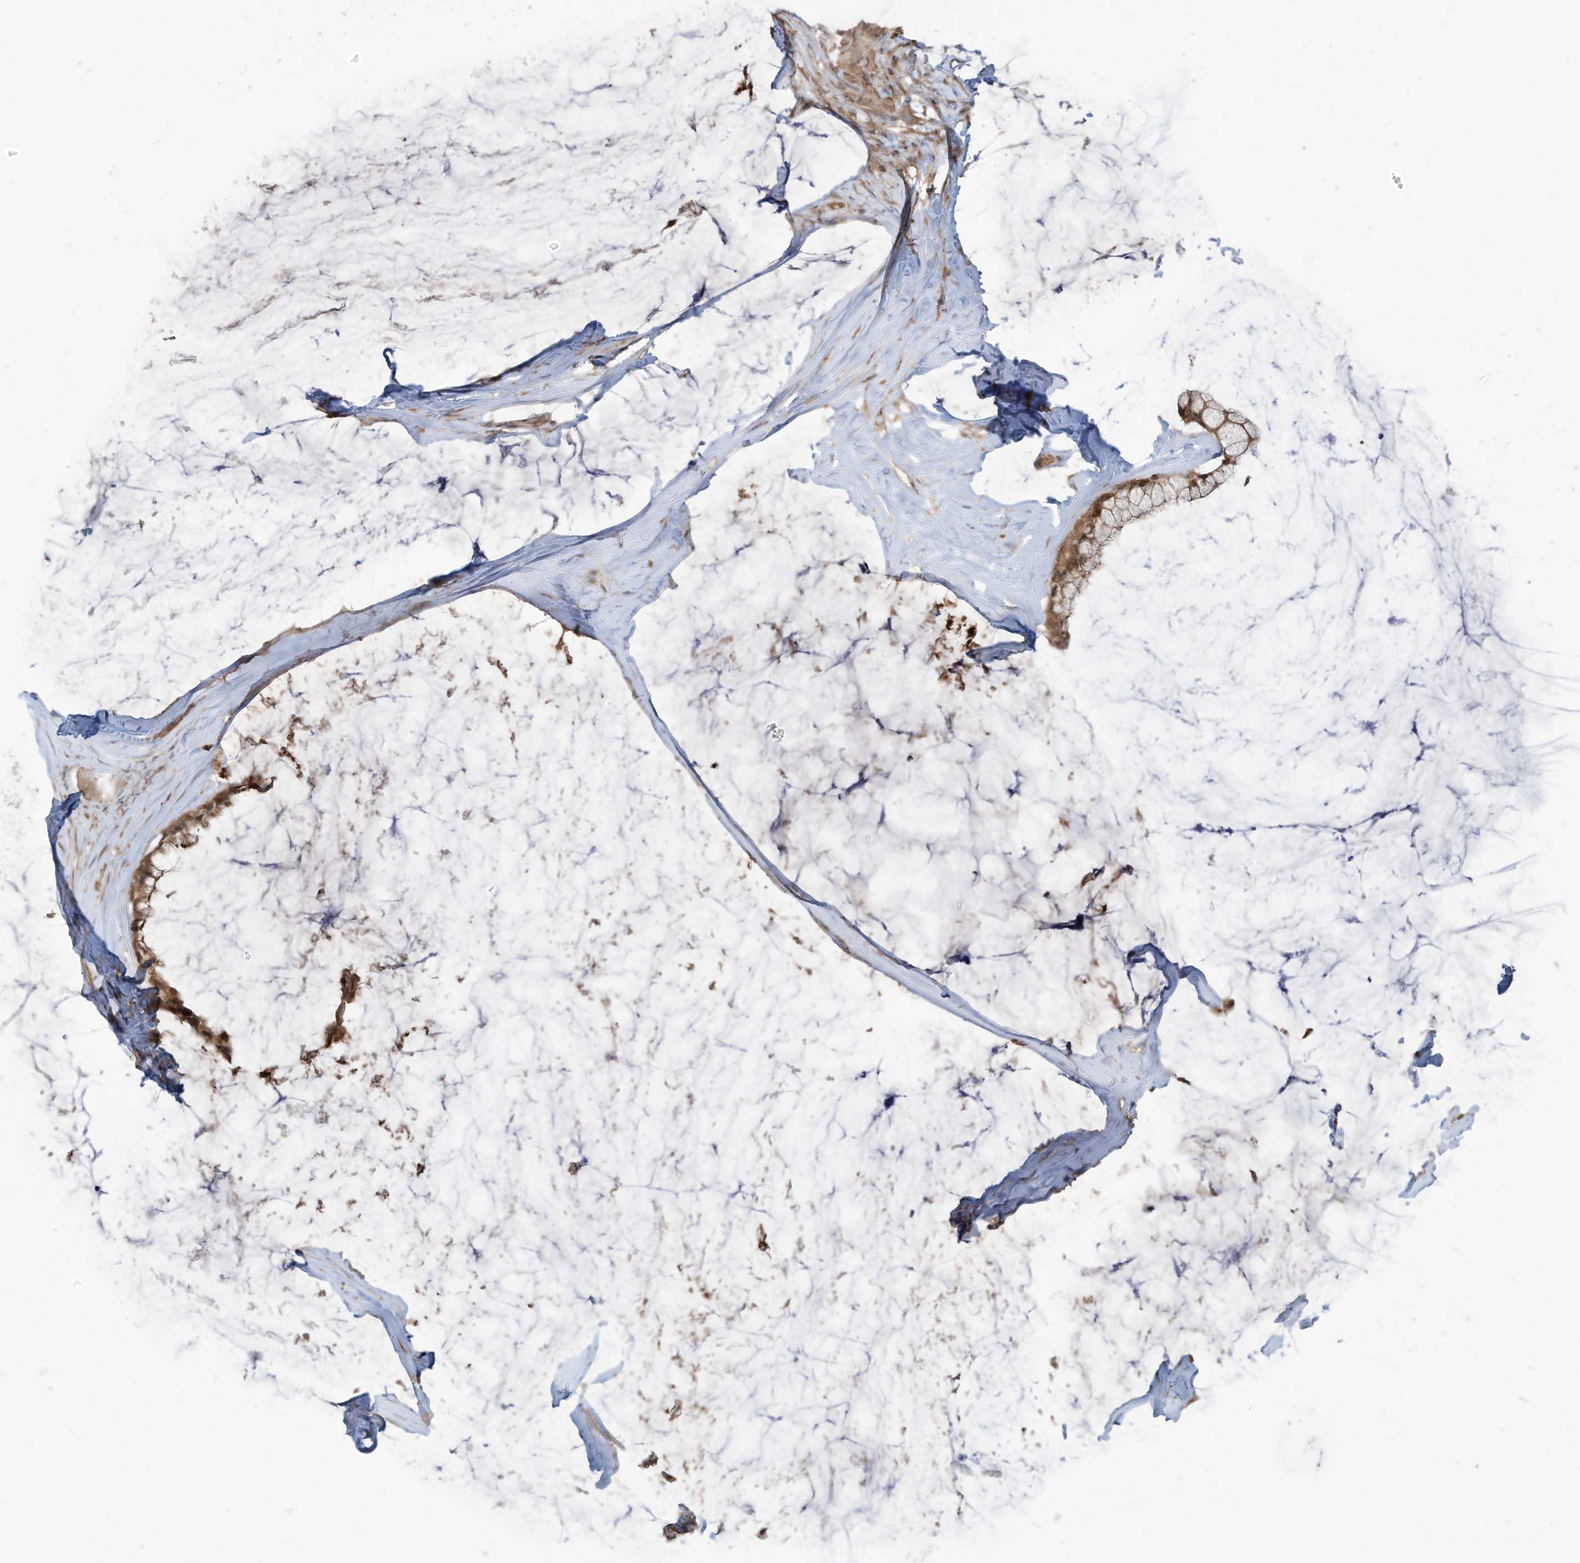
{"staining": {"intensity": "moderate", "quantity": ">75%", "location": "cytoplasmic/membranous"}, "tissue": "ovarian cancer", "cell_type": "Tumor cells", "image_type": "cancer", "snomed": [{"axis": "morphology", "description": "Cystadenocarcinoma, mucinous, NOS"}, {"axis": "topography", "description": "Ovary"}], "caption": "Brown immunohistochemical staining in human ovarian cancer (mucinous cystadenocarcinoma) exhibits moderate cytoplasmic/membranous positivity in about >75% of tumor cells. Using DAB (brown) and hematoxylin (blue) stains, captured at high magnification using brightfield microscopy.", "gene": "CARF", "patient": {"sex": "female", "age": 39}}